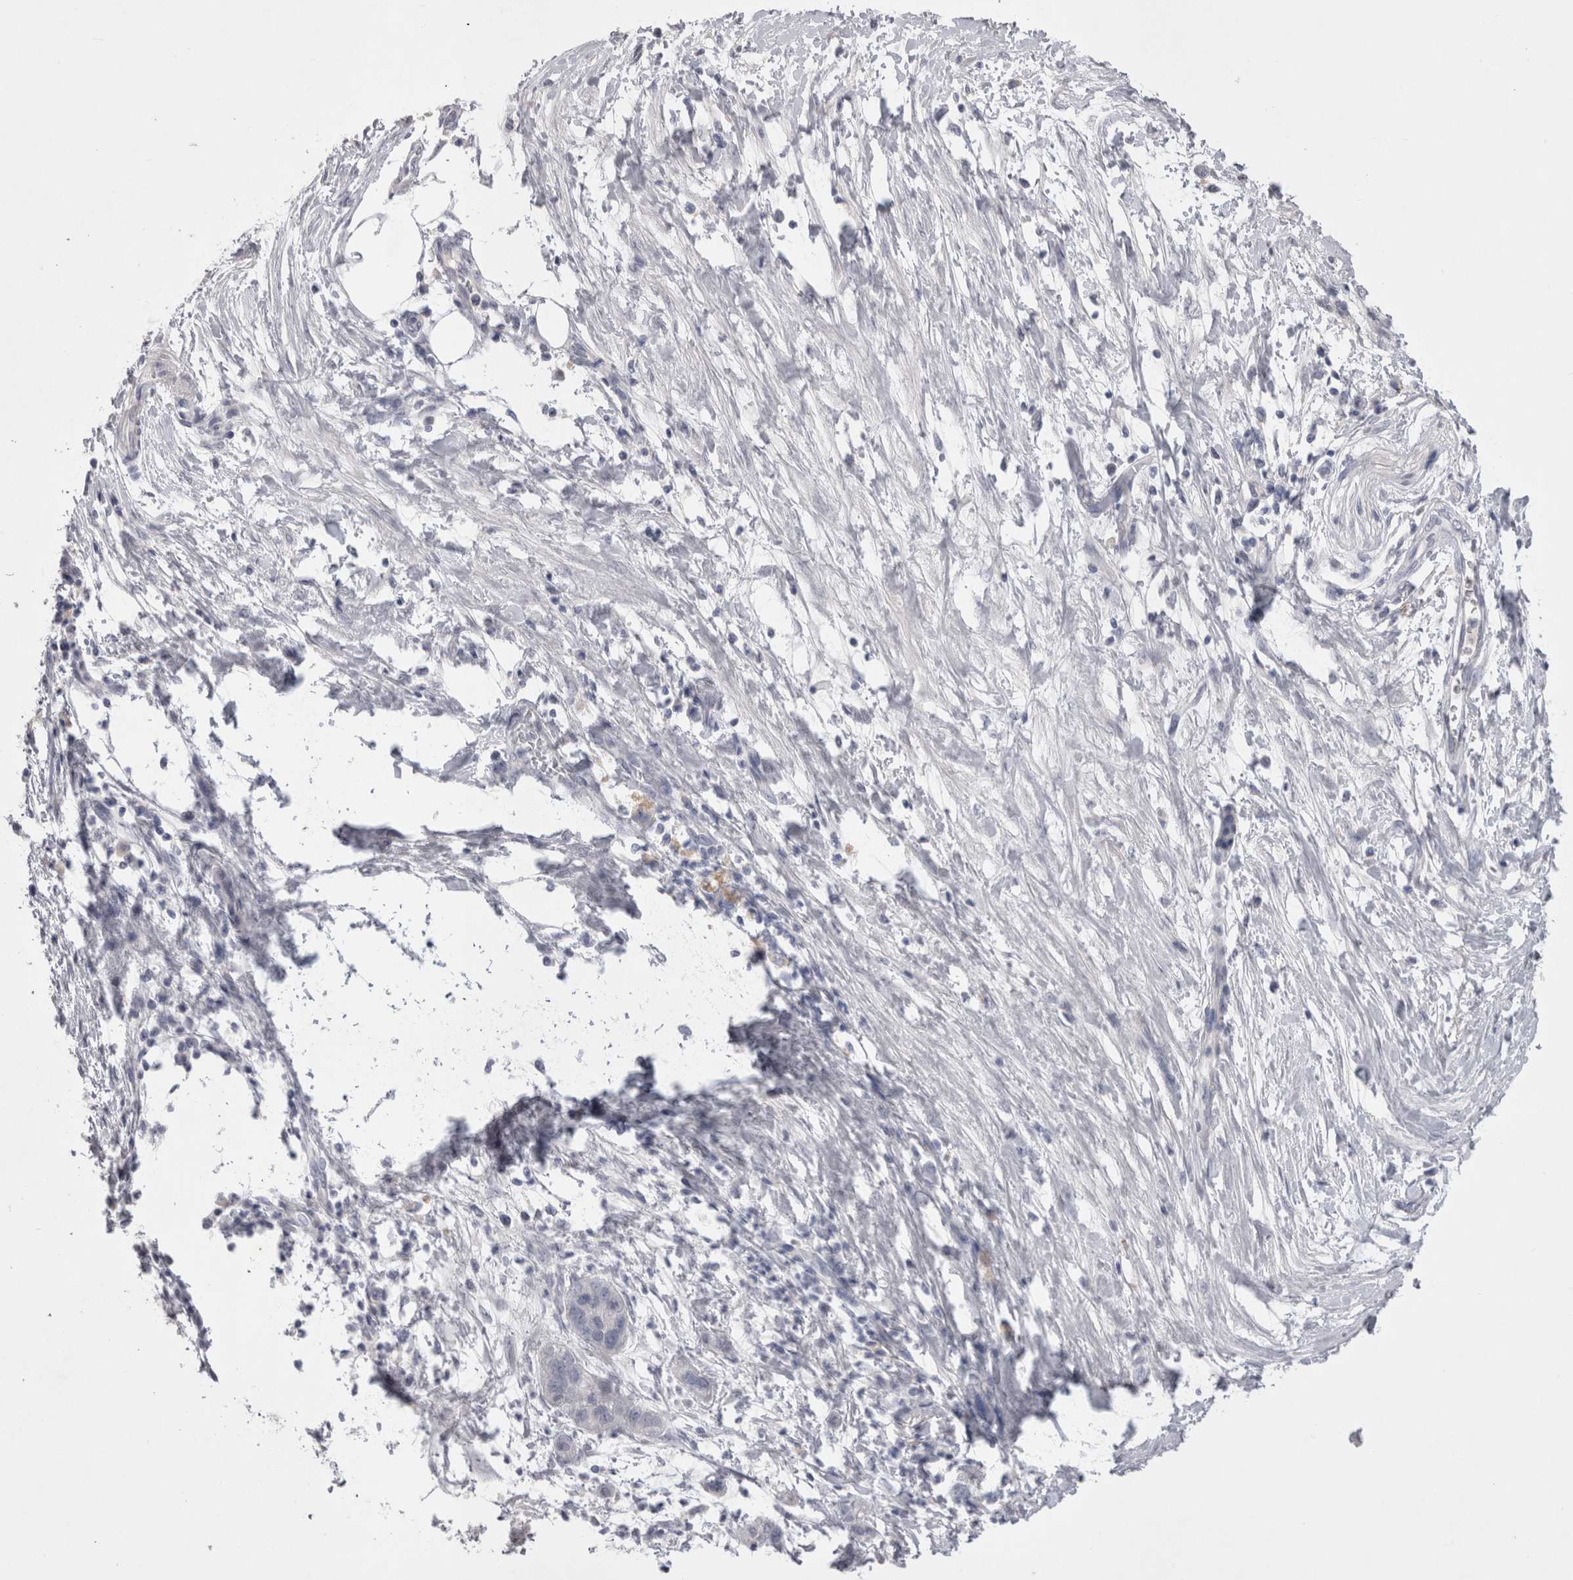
{"staining": {"intensity": "negative", "quantity": "none", "location": "none"}, "tissue": "pancreatic cancer", "cell_type": "Tumor cells", "image_type": "cancer", "snomed": [{"axis": "morphology", "description": "Adenocarcinoma, NOS"}, {"axis": "topography", "description": "Pancreas"}], "caption": "Micrograph shows no significant protein staining in tumor cells of pancreatic cancer (adenocarcinoma).", "gene": "ADAM2", "patient": {"sex": "female", "age": 78}}